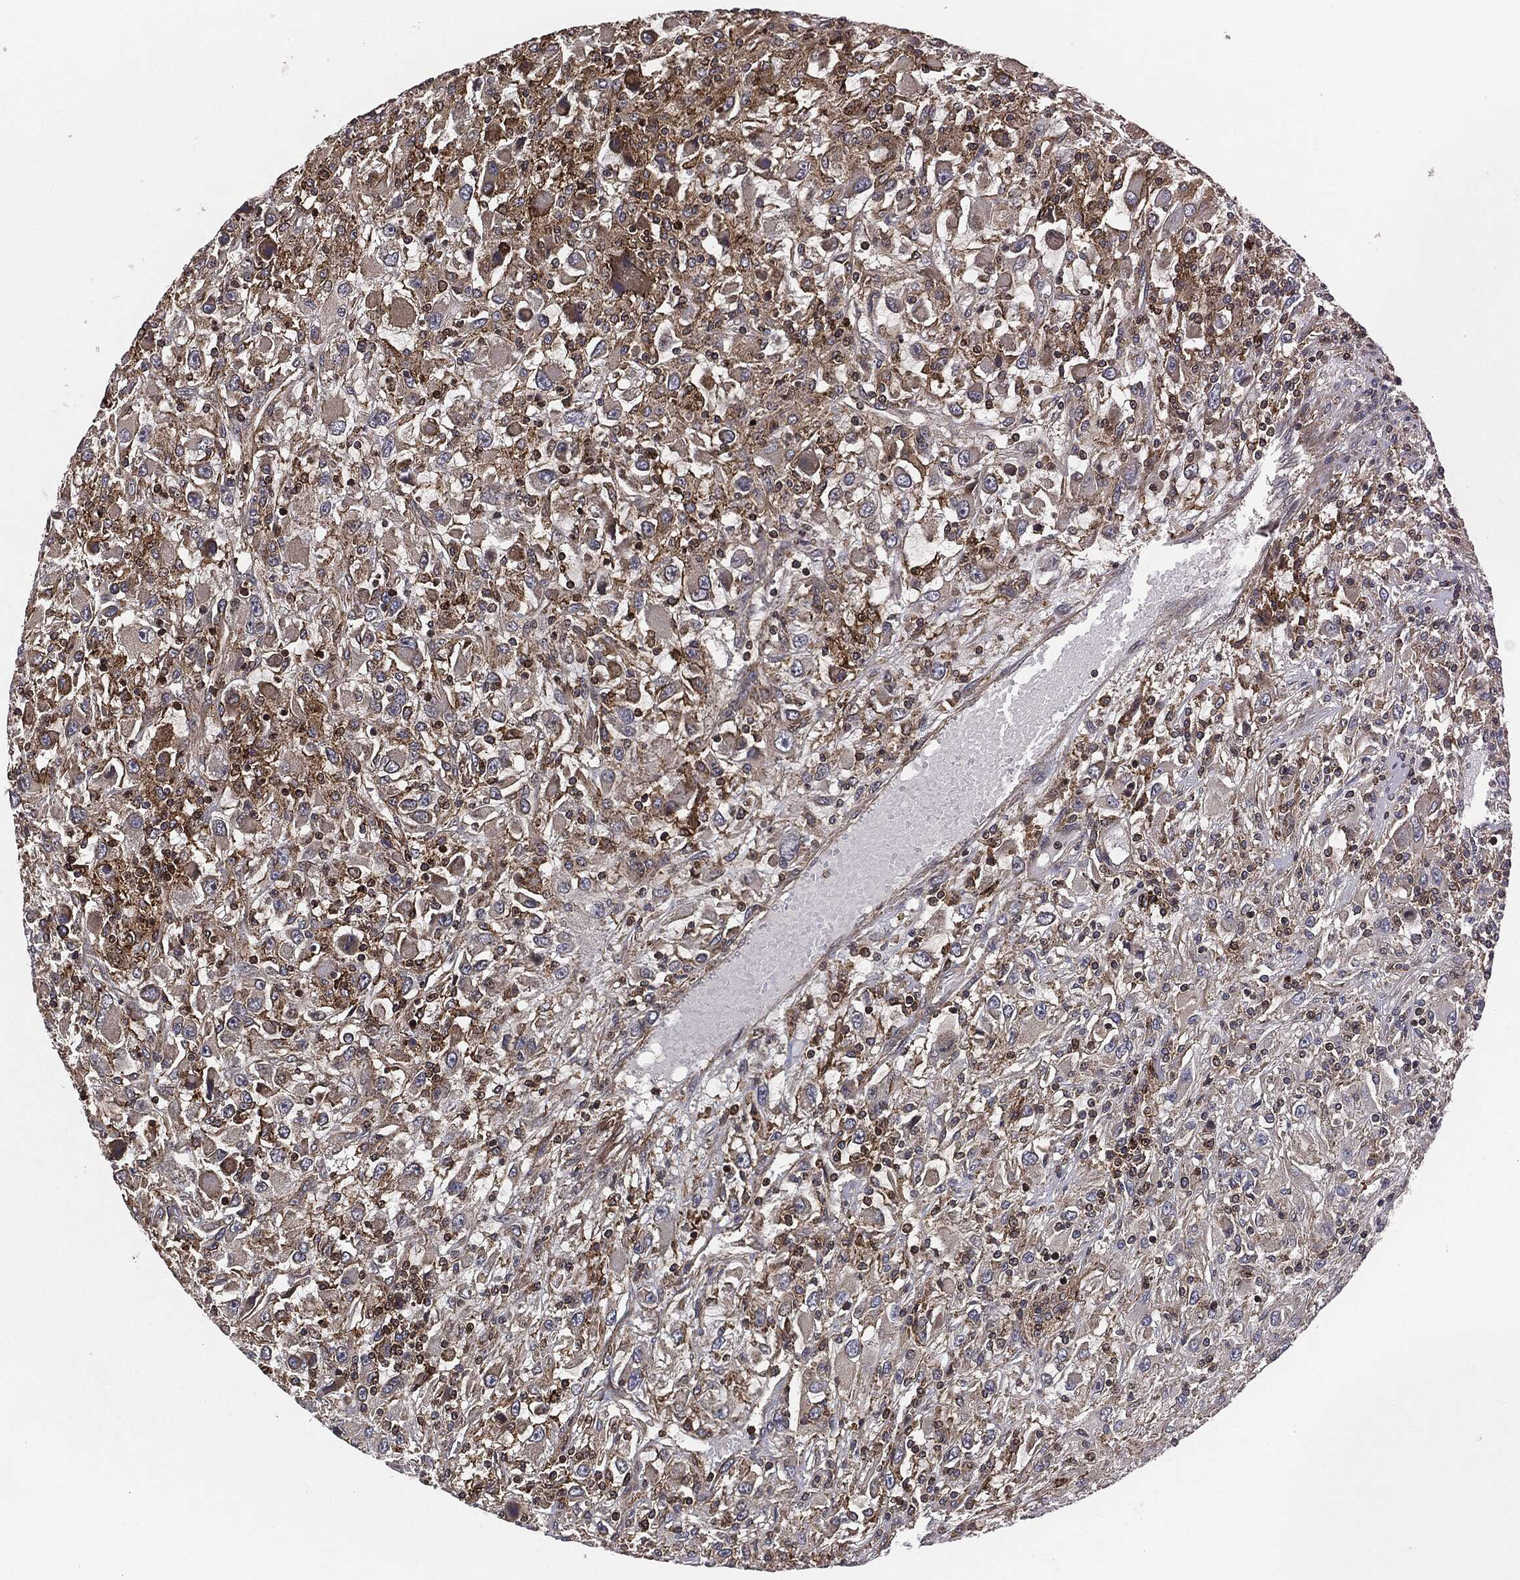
{"staining": {"intensity": "negative", "quantity": "none", "location": "none"}, "tissue": "renal cancer", "cell_type": "Tumor cells", "image_type": "cancer", "snomed": [{"axis": "morphology", "description": "Adenocarcinoma, NOS"}, {"axis": "topography", "description": "Kidney"}], "caption": "A photomicrograph of human renal cancer is negative for staining in tumor cells.", "gene": "UBR1", "patient": {"sex": "female", "age": 67}}